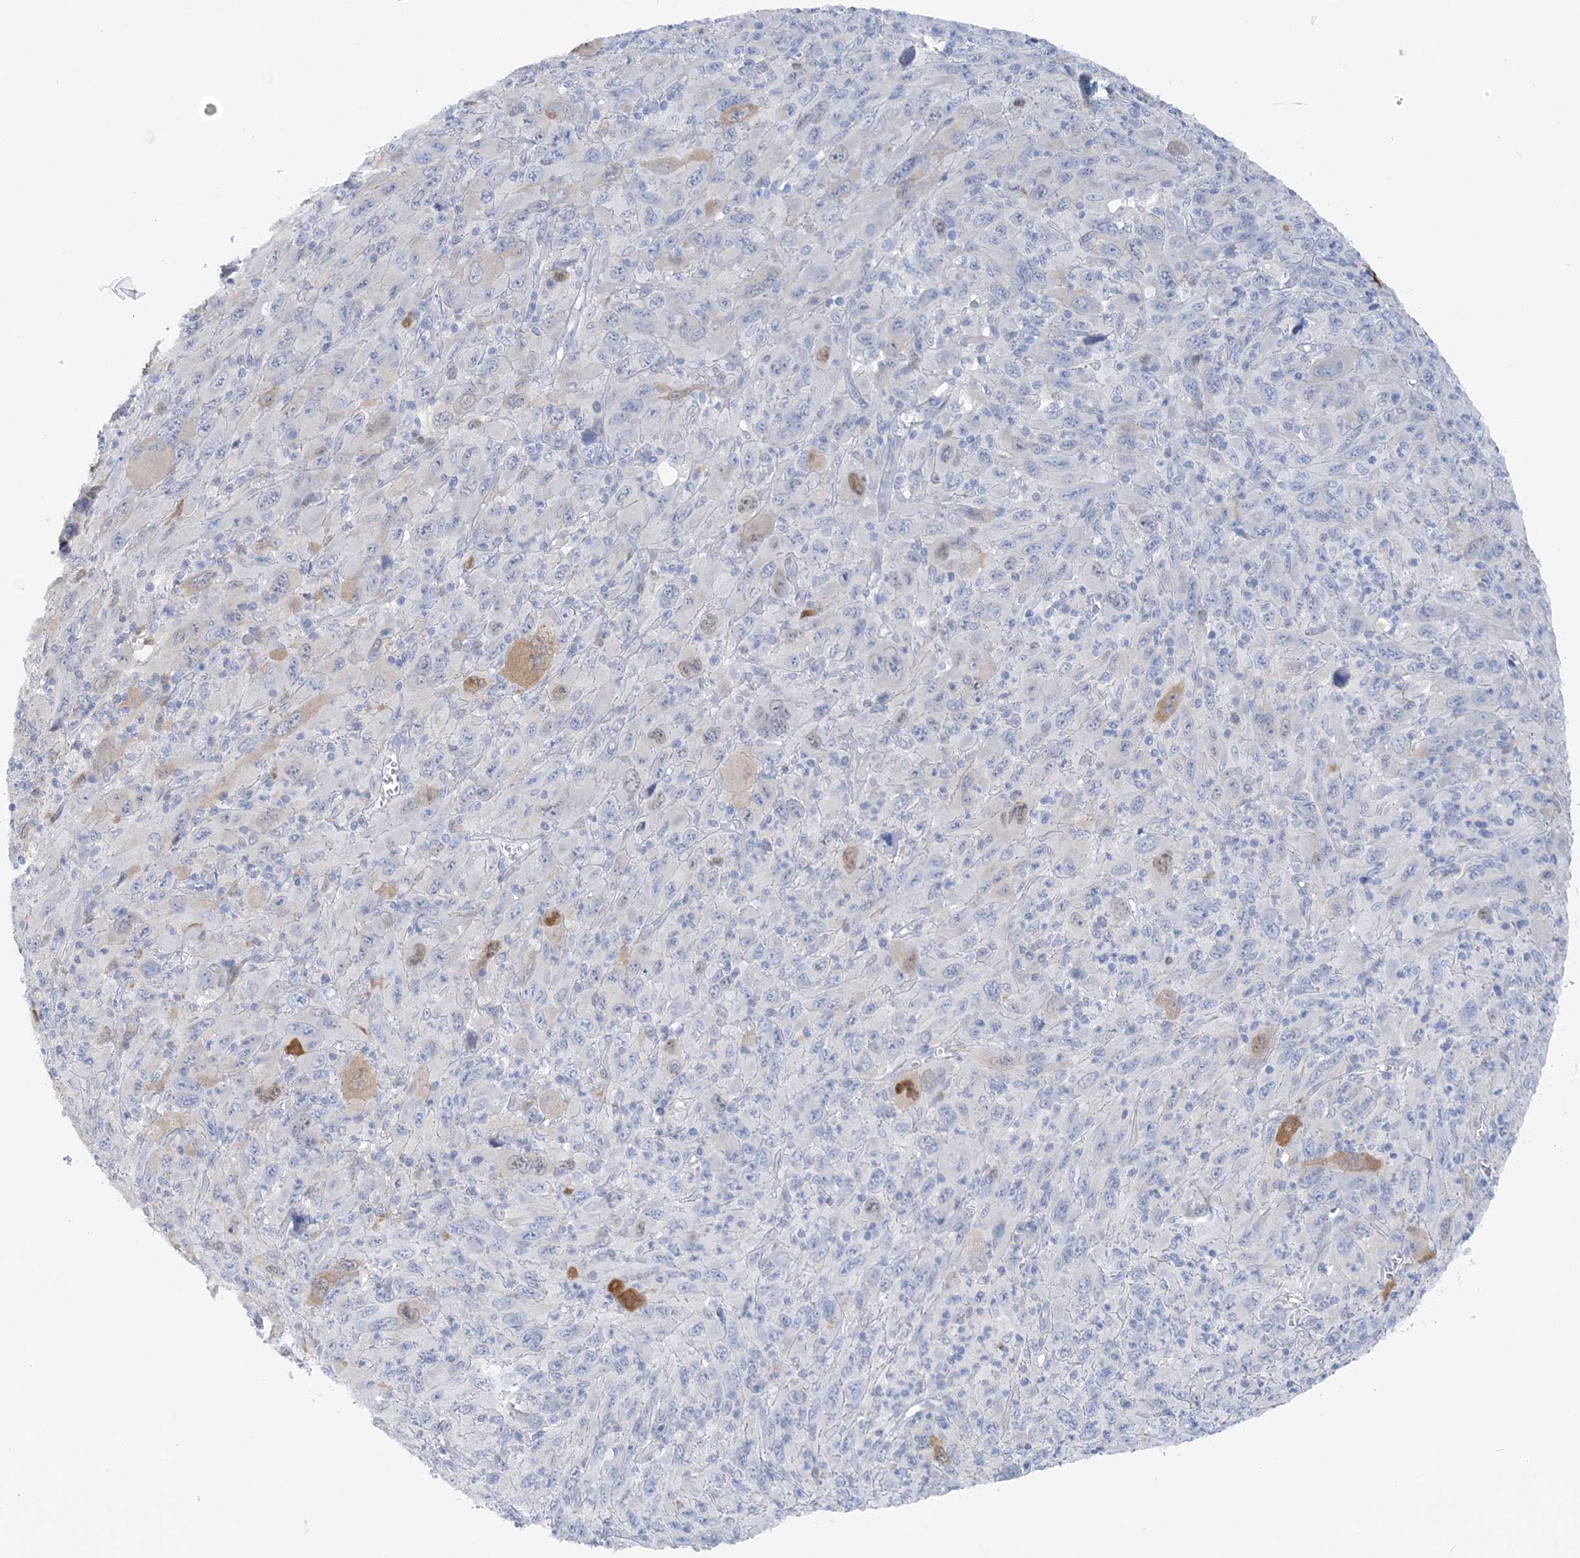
{"staining": {"intensity": "negative", "quantity": "none", "location": "none"}, "tissue": "melanoma", "cell_type": "Tumor cells", "image_type": "cancer", "snomed": [{"axis": "morphology", "description": "Malignant melanoma, Metastatic site"}, {"axis": "topography", "description": "Skin"}], "caption": "This is a histopathology image of immunohistochemistry (IHC) staining of malignant melanoma (metastatic site), which shows no positivity in tumor cells.", "gene": "HMGCS1", "patient": {"sex": "female", "age": 56}}